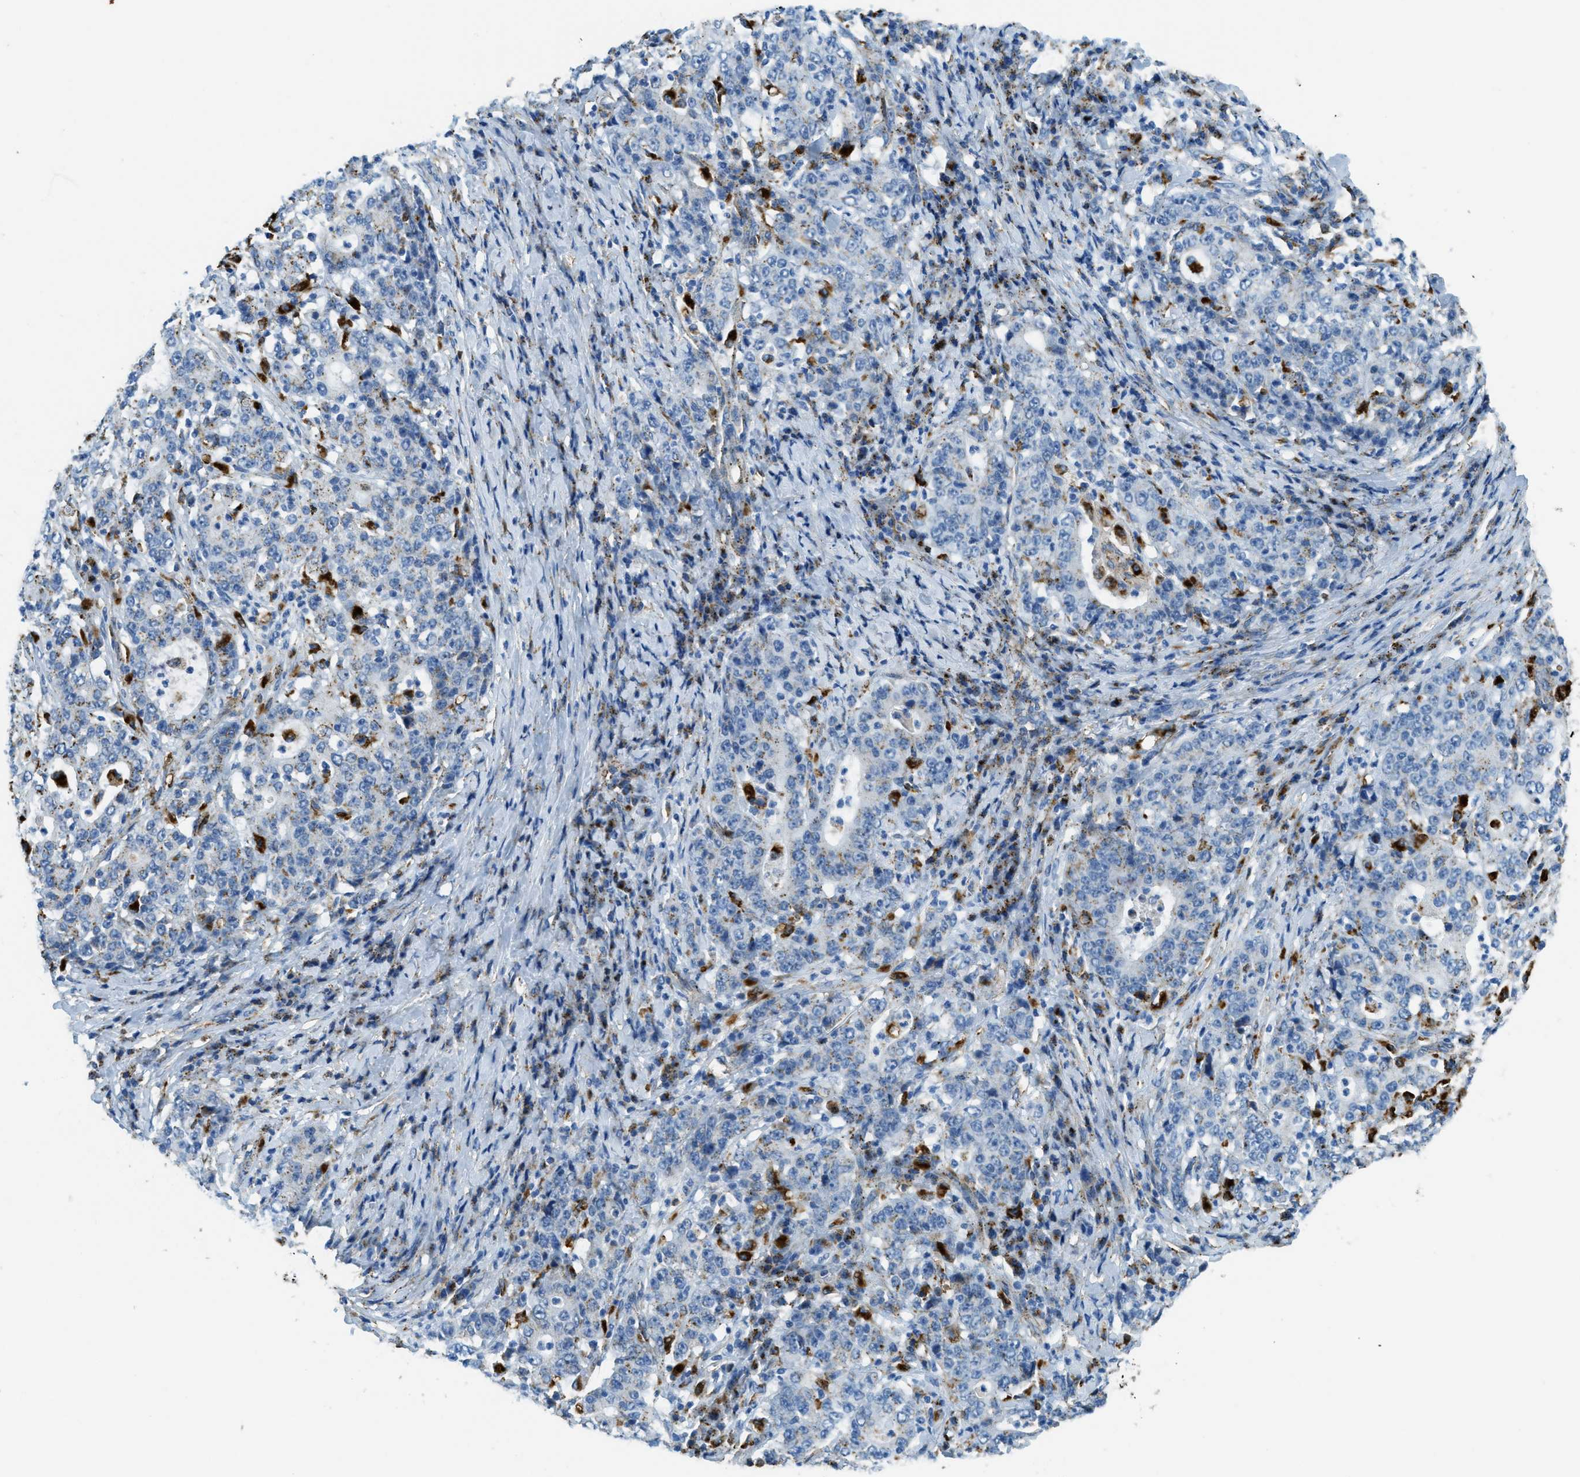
{"staining": {"intensity": "moderate", "quantity": "<25%", "location": "cytoplasmic/membranous"}, "tissue": "stomach cancer", "cell_type": "Tumor cells", "image_type": "cancer", "snomed": [{"axis": "morphology", "description": "Normal tissue, NOS"}, {"axis": "morphology", "description": "Adenocarcinoma, NOS"}, {"axis": "topography", "description": "Stomach, upper"}, {"axis": "topography", "description": "Stomach"}], "caption": "This photomicrograph reveals immunohistochemistry (IHC) staining of human stomach cancer (adenocarcinoma), with low moderate cytoplasmic/membranous expression in about <25% of tumor cells.", "gene": "SCARB2", "patient": {"sex": "male", "age": 59}}